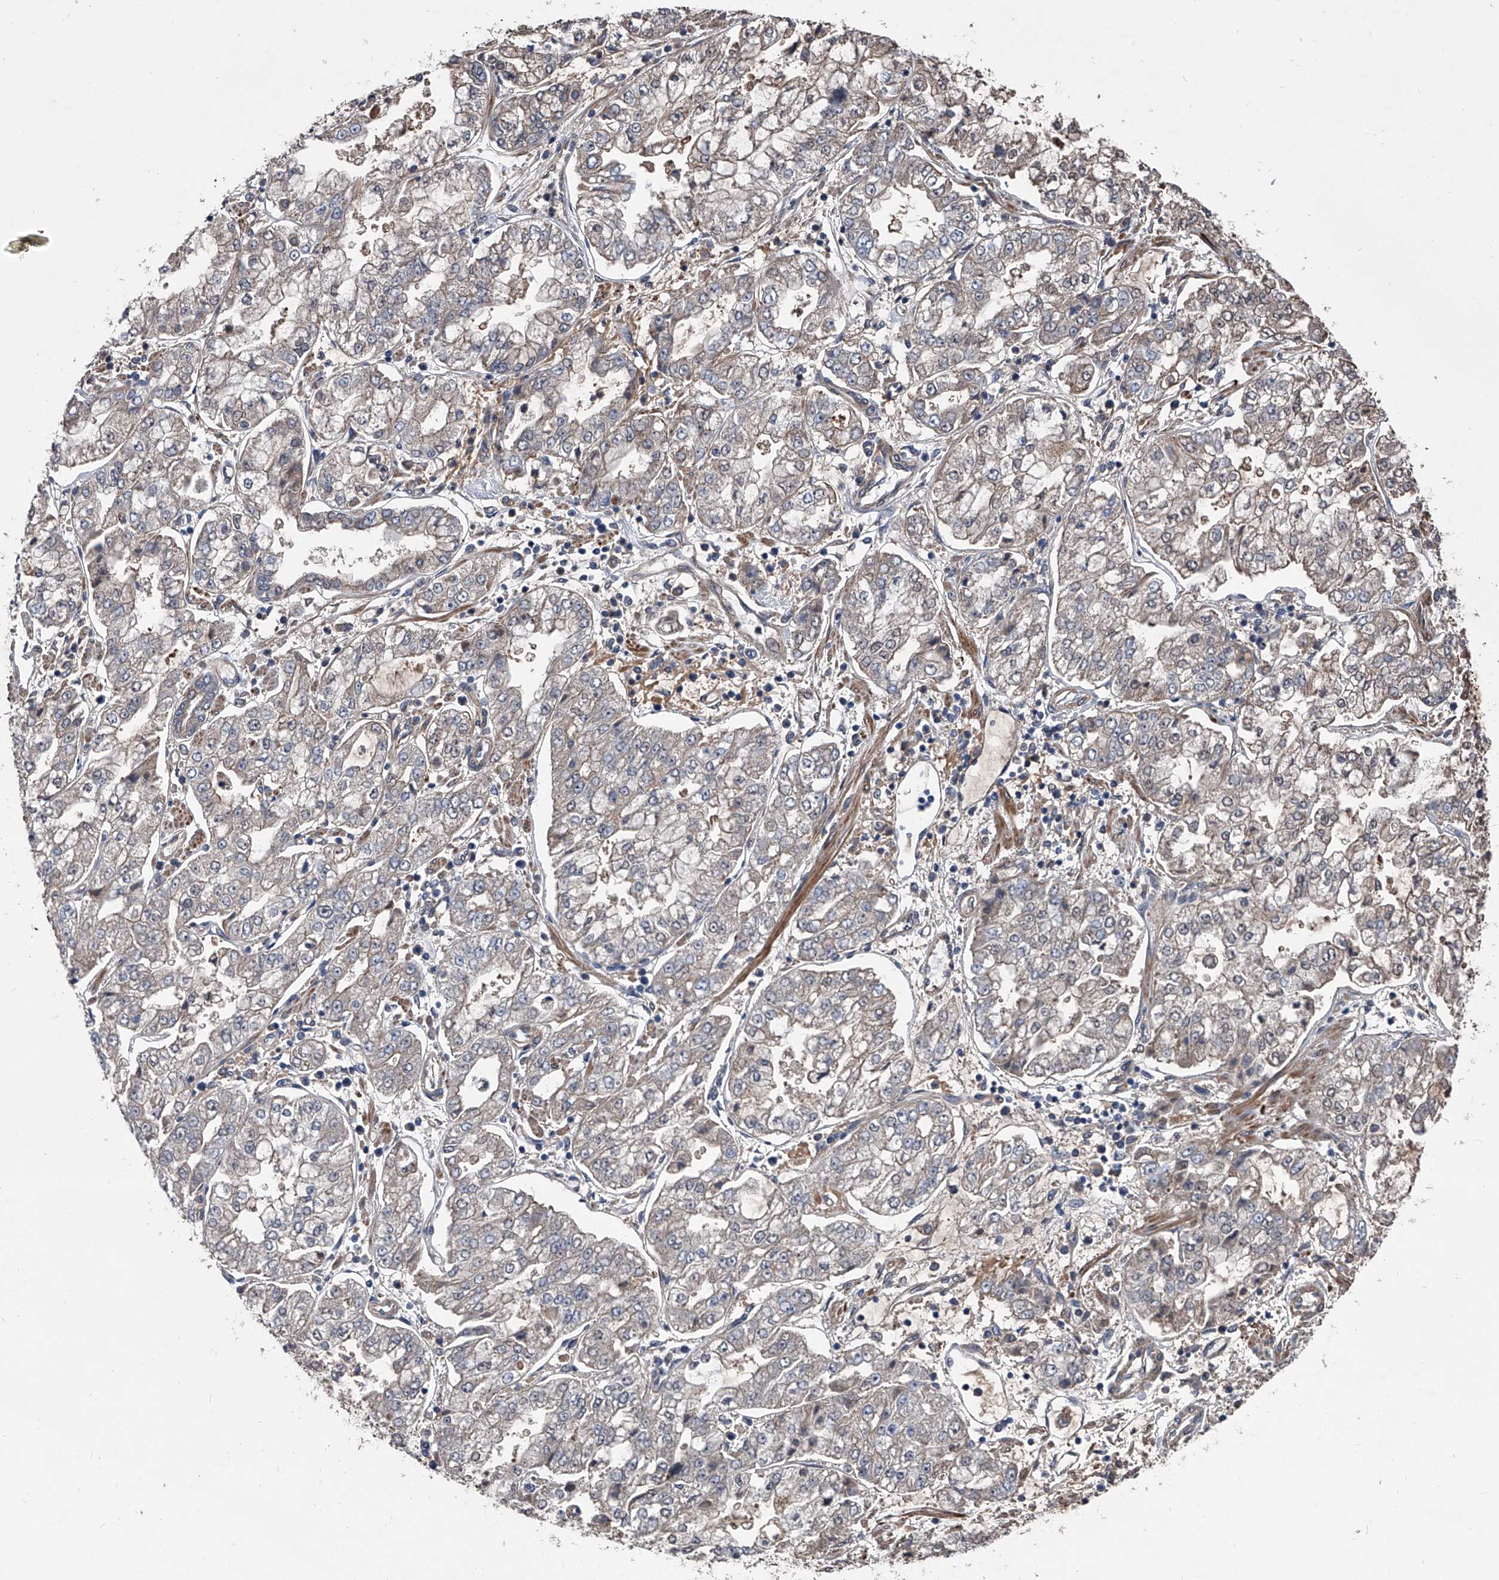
{"staining": {"intensity": "weak", "quantity": "<25%", "location": "cytoplasmic/membranous"}, "tissue": "stomach cancer", "cell_type": "Tumor cells", "image_type": "cancer", "snomed": [{"axis": "morphology", "description": "Adenocarcinoma, NOS"}, {"axis": "topography", "description": "Stomach"}], "caption": "Stomach cancer (adenocarcinoma) stained for a protein using immunohistochemistry displays no positivity tumor cells.", "gene": "KIF13A", "patient": {"sex": "male", "age": 76}}